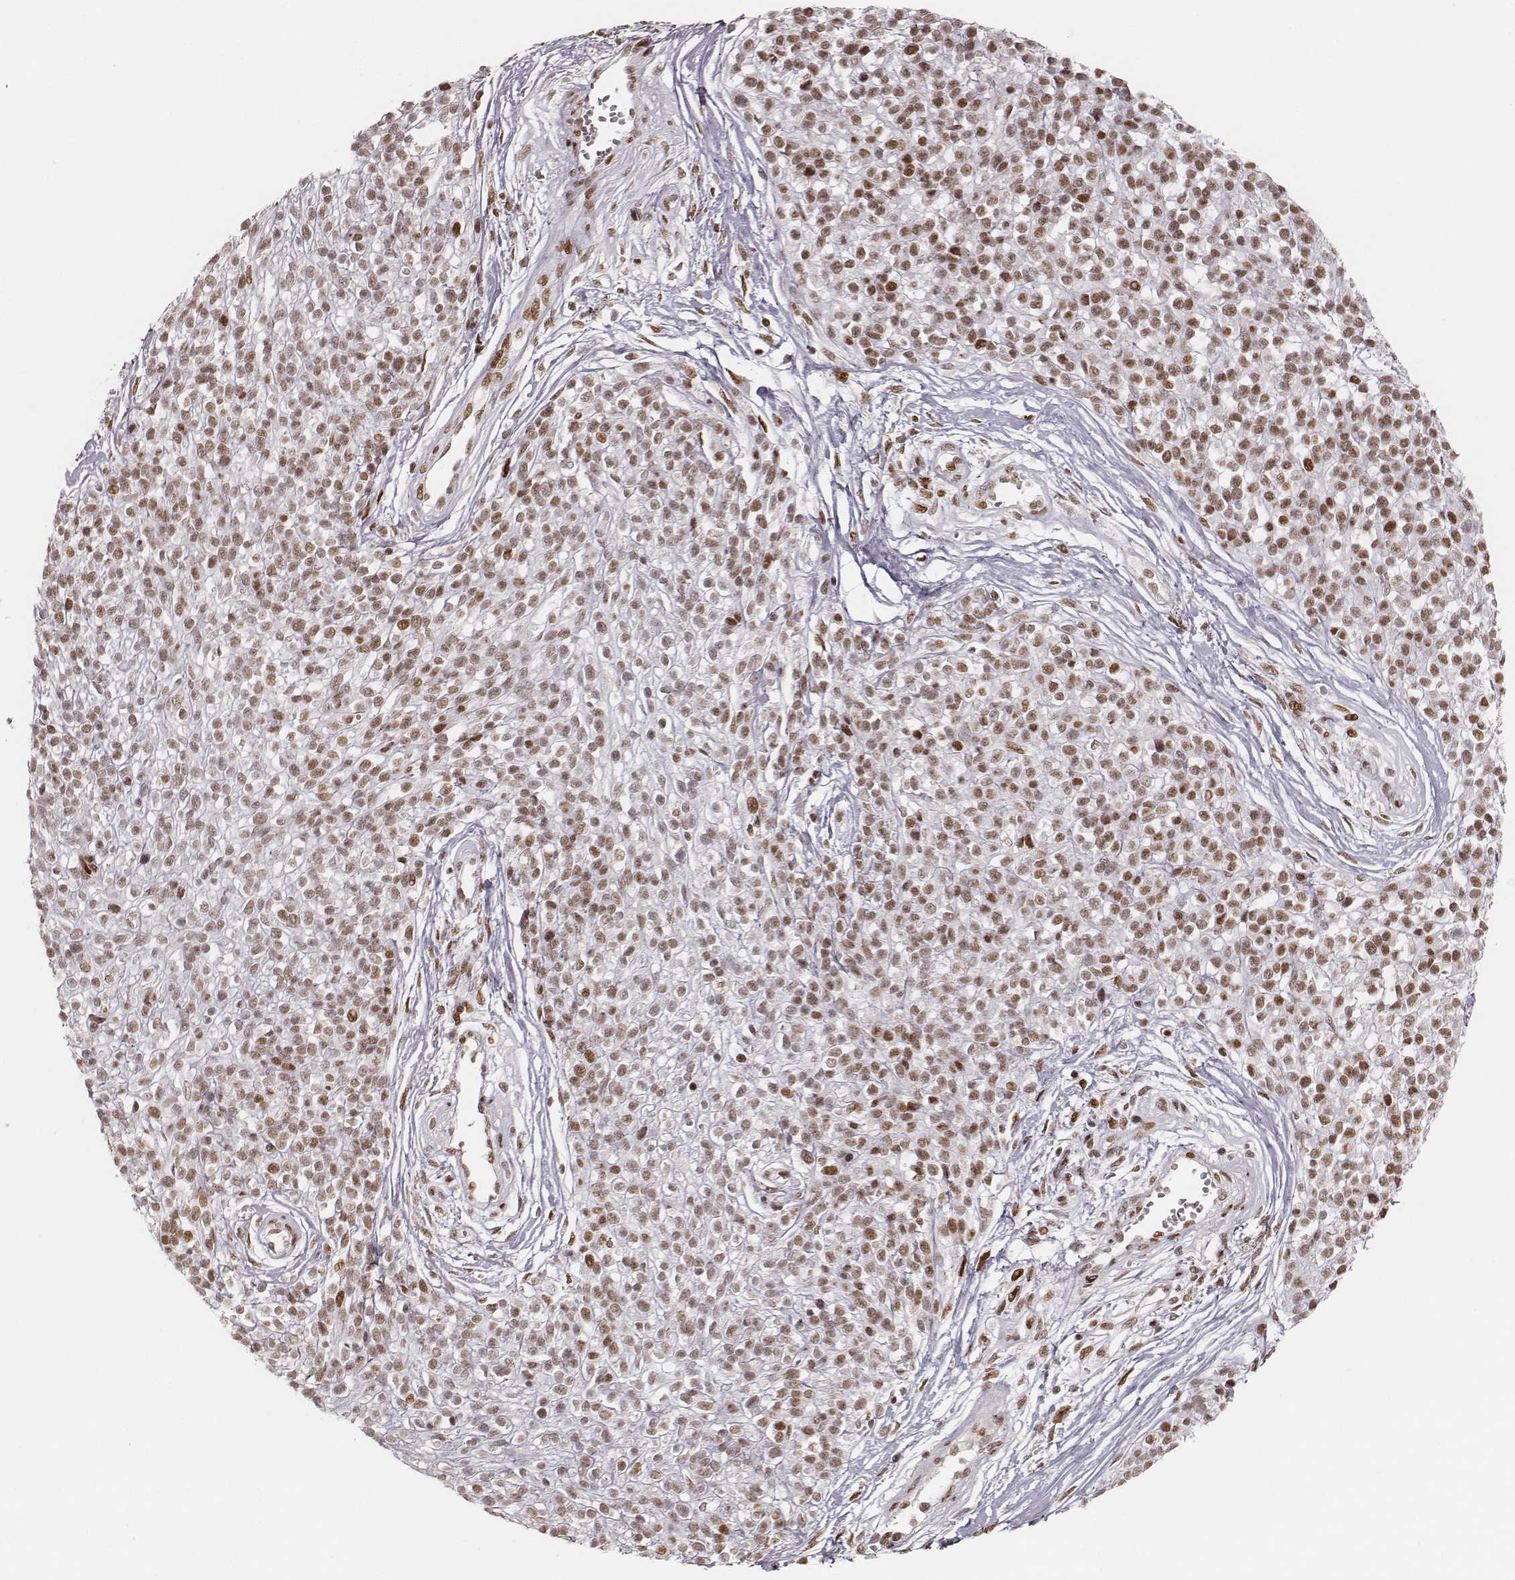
{"staining": {"intensity": "moderate", "quantity": ">75%", "location": "nuclear"}, "tissue": "melanoma", "cell_type": "Tumor cells", "image_type": "cancer", "snomed": [{"axis": "morphology", "description": "Malignant melanoma, NOS"}, {"axis": "topography", "description": "Skin"}, {"axis": "topography", "description": "Skin of trunk"}], "caption": "Protein staining of melanoma tissue displays moderate nuclear staining in about >75% of tumor cells.", "gene": "HNRNPC", "patient": {"sex": "male", "age": 74}}